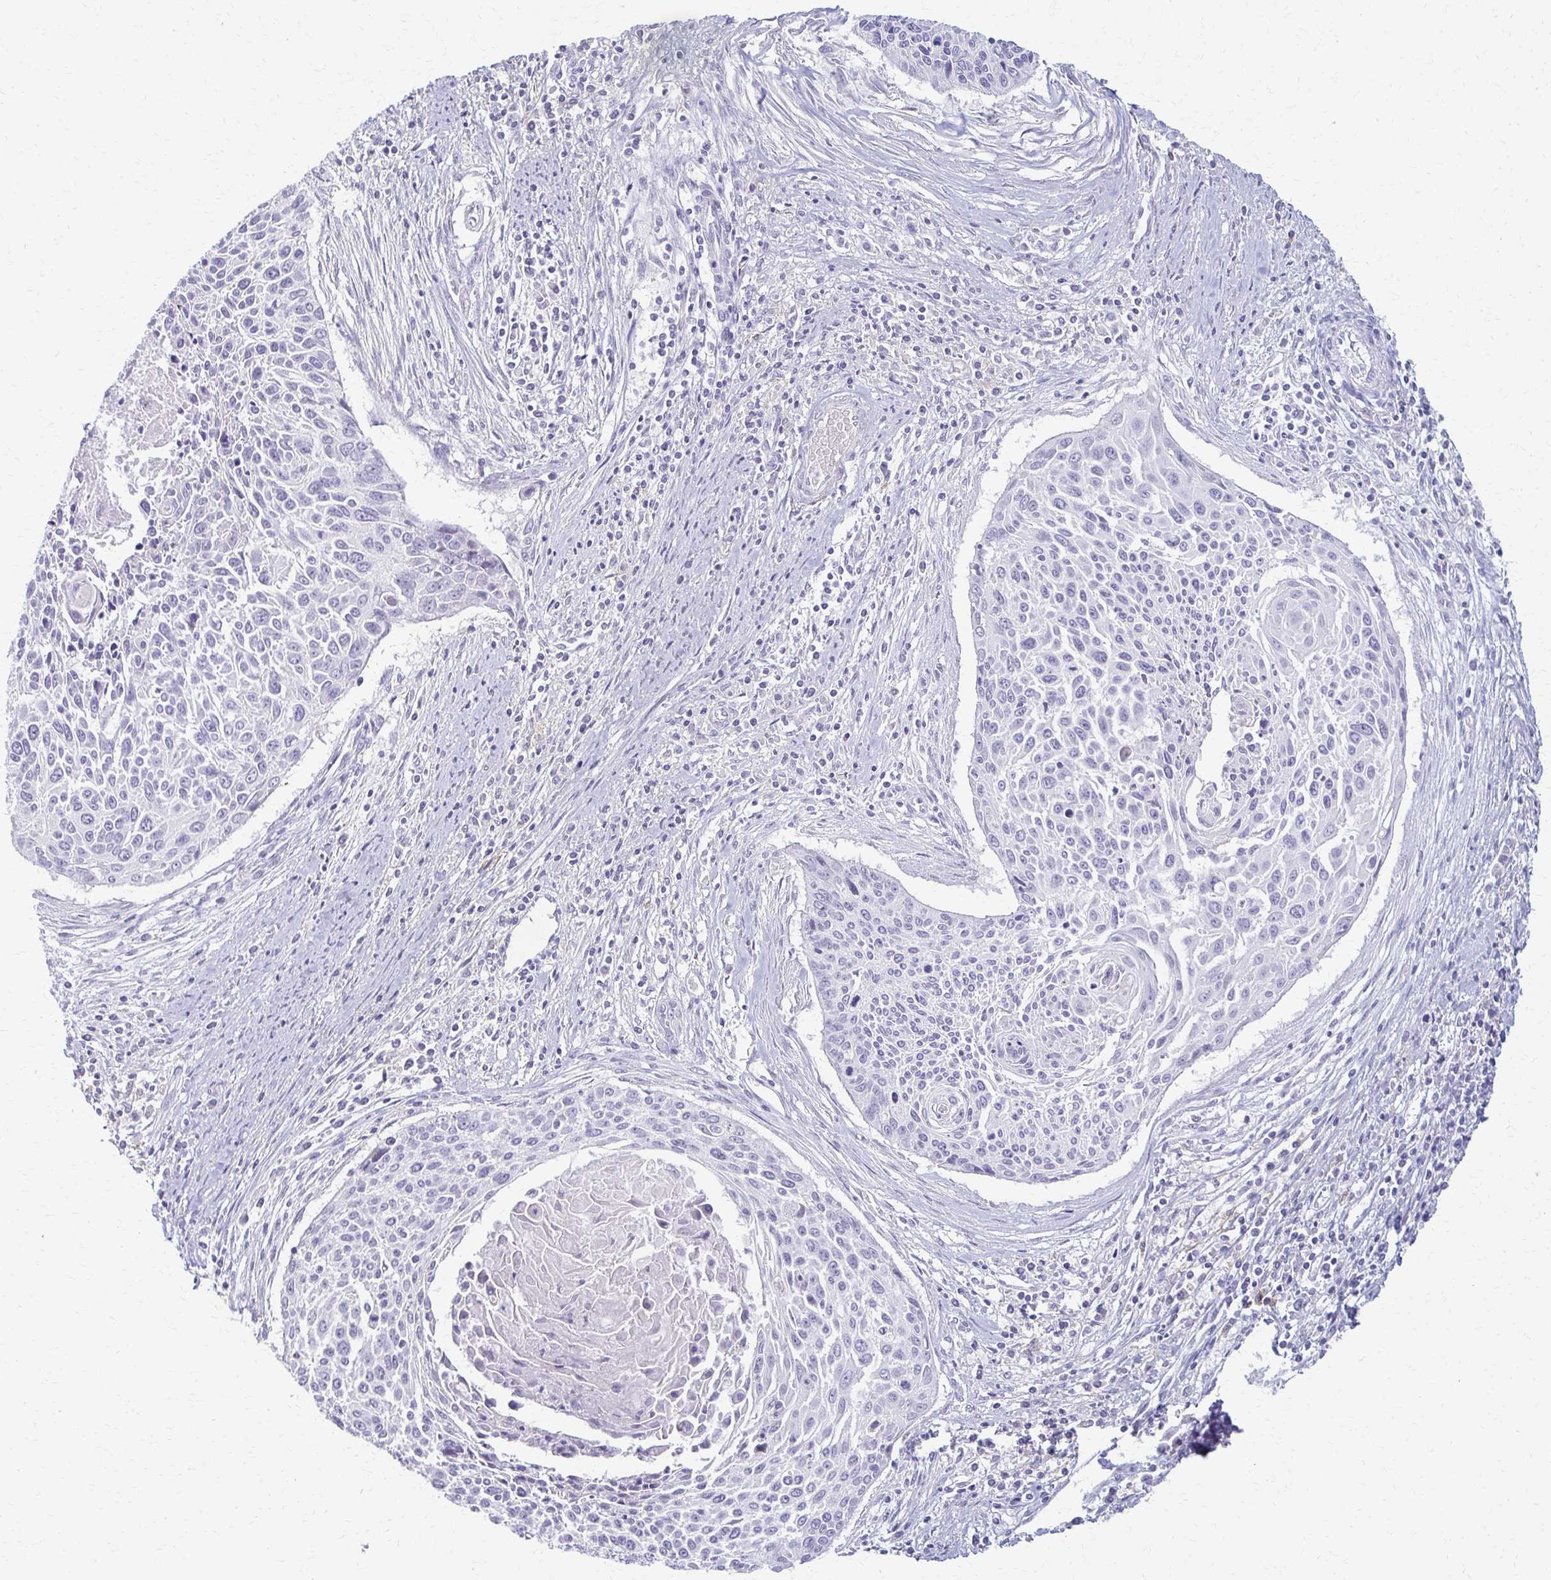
{"staining": {"intensity": "negative", "quantity": "none", "location": "none"}, "tissue": "cervical cancer", "cell_type": "Tumor cells", "image_type": "cancer", "snomed": [{"axis": "morphology", "description": "Squamous cell carcinoma, NOS"}, {"axis": "topography", "description": "Cervix"}], "caption": "An IHC photomicrograph of cervical squamous cell carcinoma is shown. There is no staining in tumor cells of cervical squamous cell carcinoma.", "gene": "FCGR2B", "patient": {"sex": "female", "age": 55}}